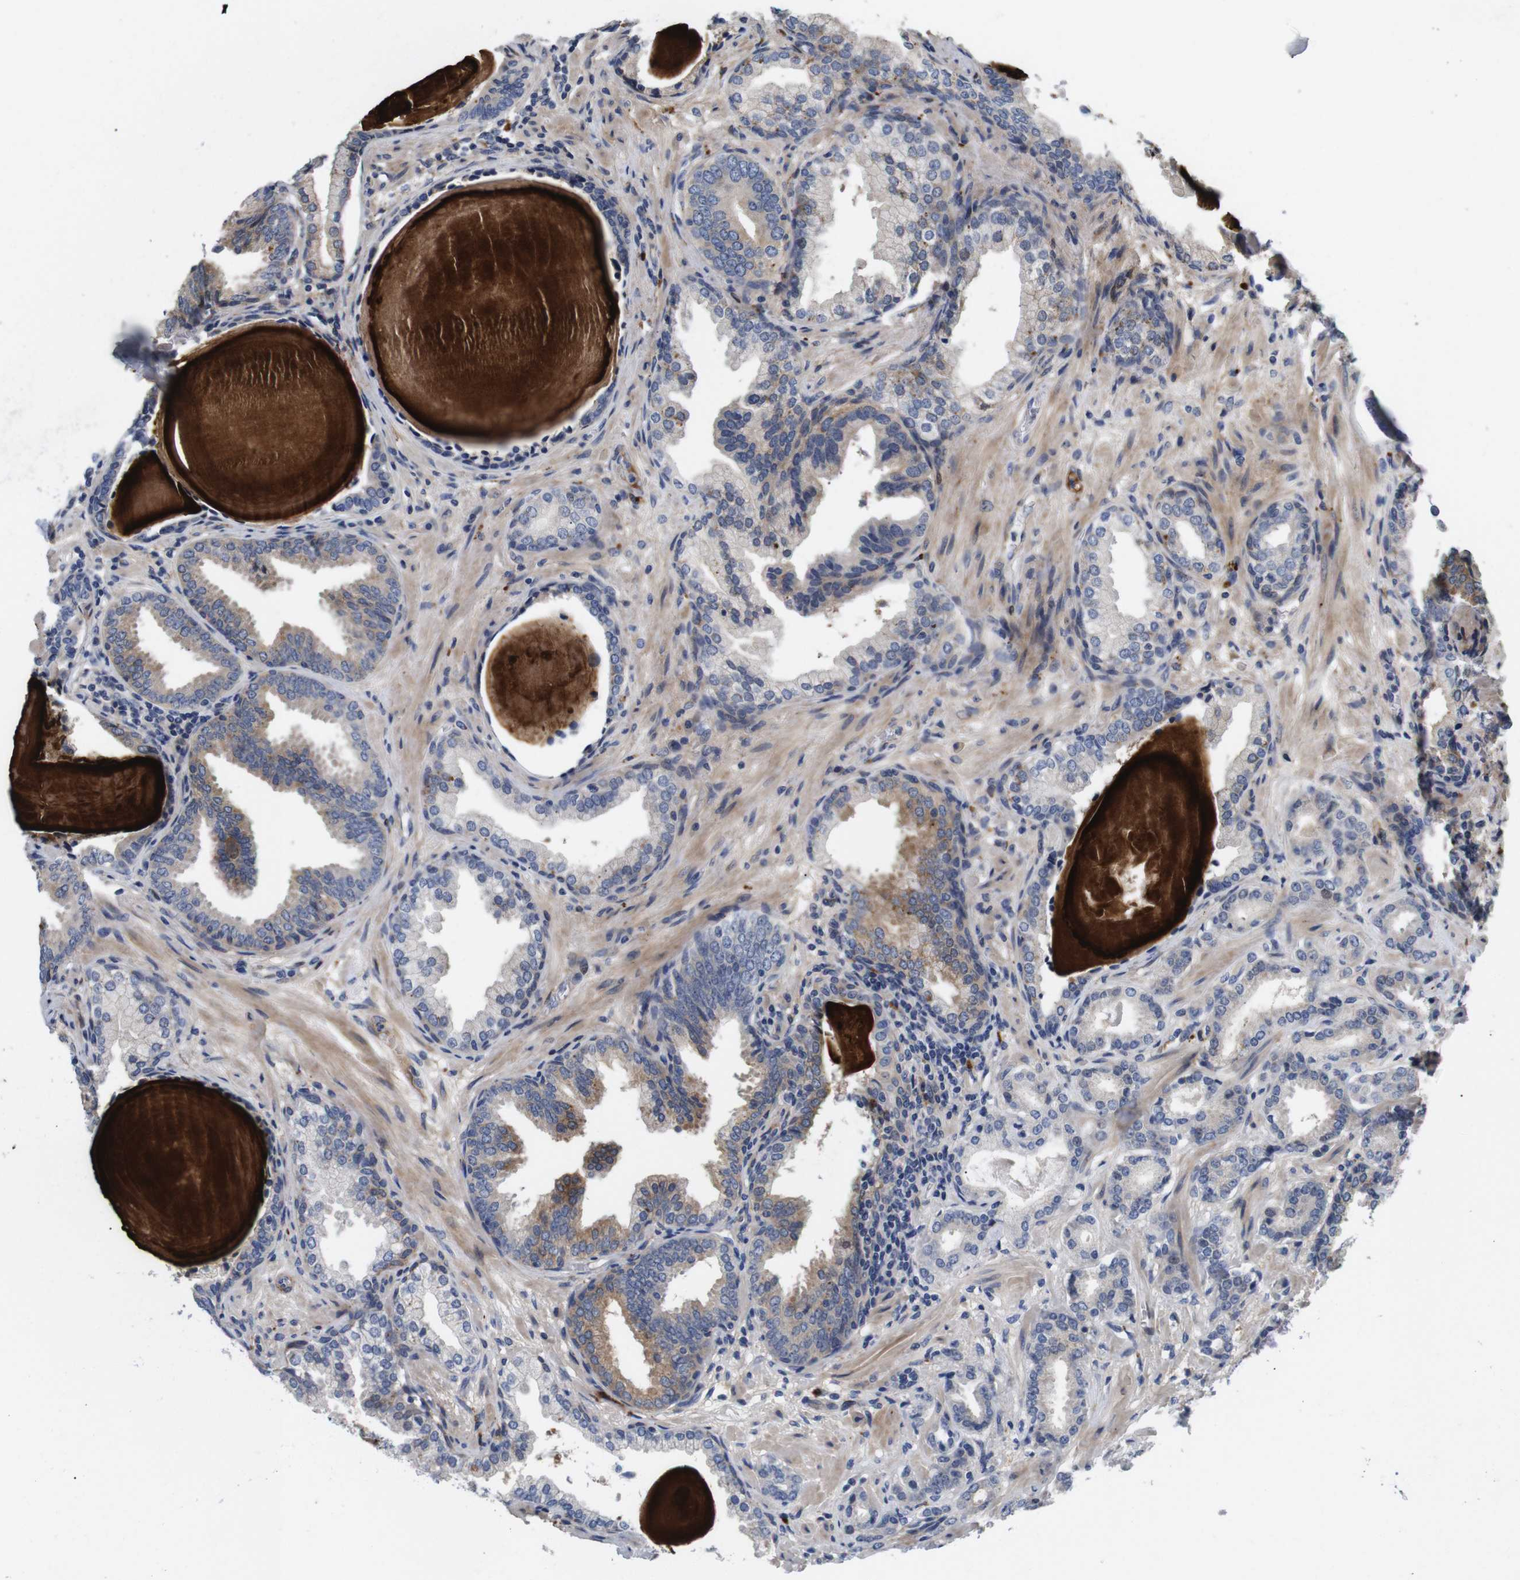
{"staining": {"intensity": "moderate", "quantity": "<25%", "location": "cytoplasmic/membranous"}, "tissue": "prostate cancer", "cell_type": "Tumor cells", "image_type": "cancer", "snomed": [{"axis": "morphology", "description": "Adenocarcinoma, Low grade"}, {"axis": "topography", "description": "Prostate"}], "caption": "Prostate low-grade adenocarcinoma stained with a brown dye demonstrates moderate cytoplasmic/membranous positive expression in approximately <25% of tumor cells.", "gene": "SPRY3", "patient": {"sex": "male", "age": 53}}